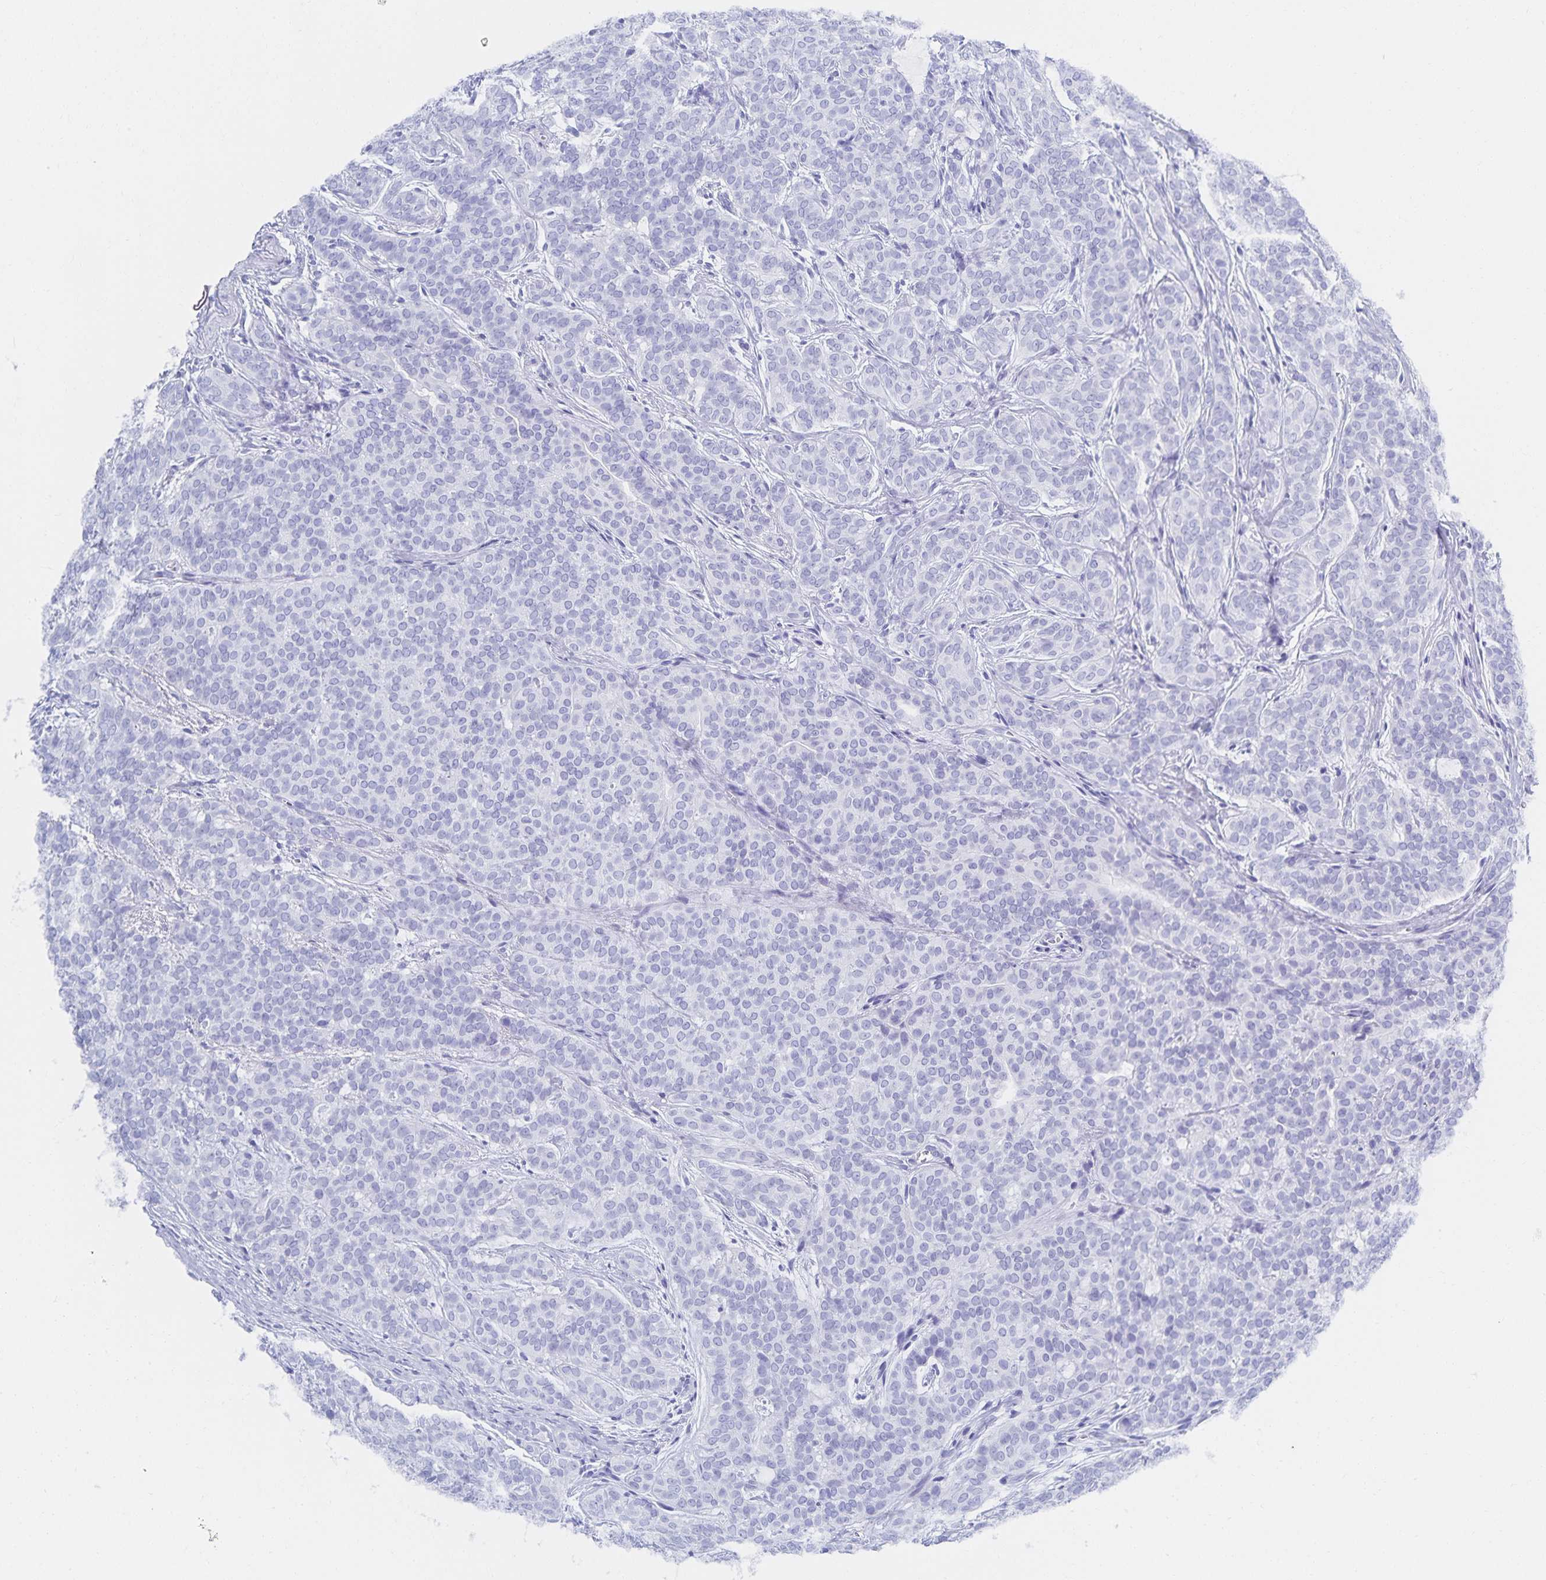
{"staining": {"intensity": "negative", "quantity": "none", "location": "none"}, "tissue": "head and neck cancer", "cell_type": "Tumor cells", "image_type": "cancer", "snomed": [{"axis": "morphology", "description": "Normal tissue, NOS"}, {"axis": "morphology", "description": "Adenocarcinoma, NOS"}, {"axis": "topography", "description": "Oral tissue"}, {"axis": "topography", "description": "Head-Neck"}], "caption": "IHC image of human adenocarcinoma (head and neck) stained for a protein (brown), which shows no staining in tumor cells.", "gene": "SNTN", "patient": {"sex": "female", "age": 57}}